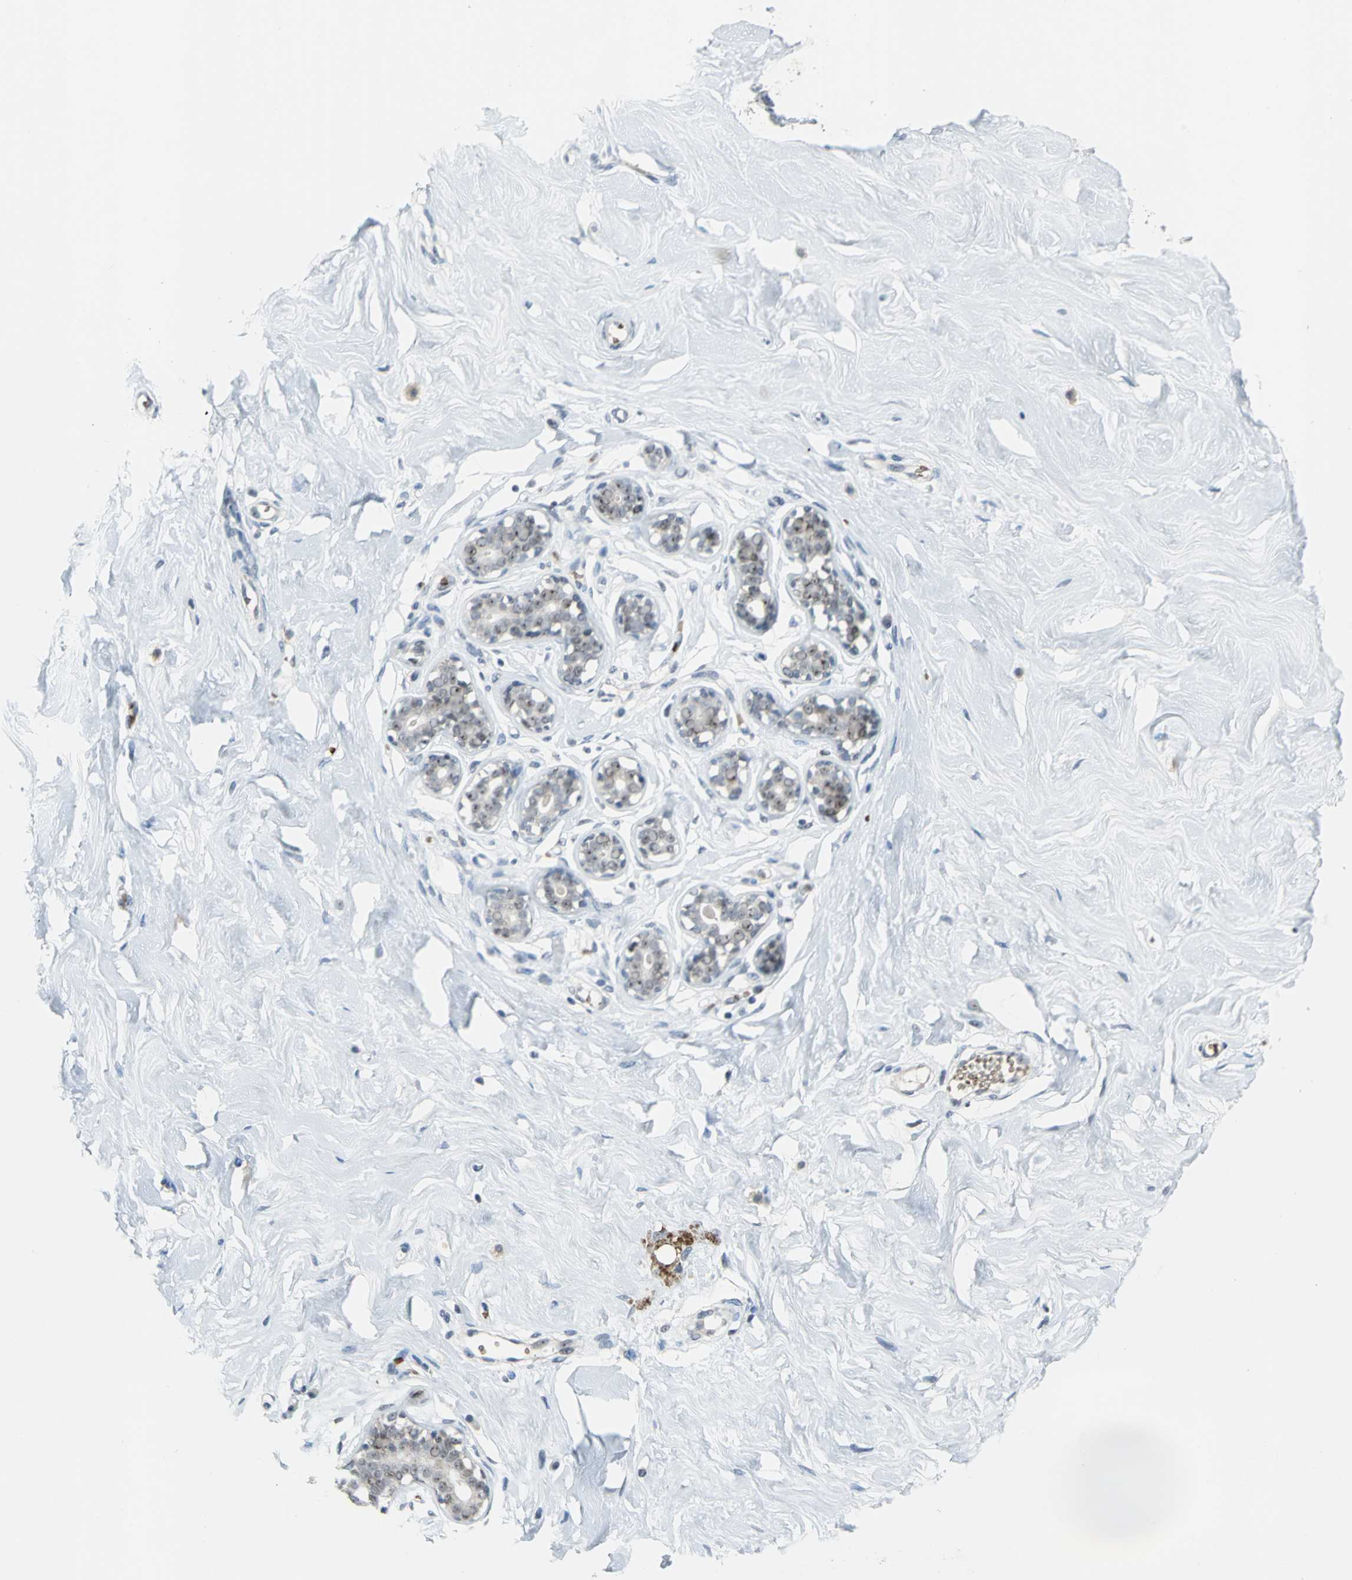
{"staining": {"intensity": "negative", "quantity": "none", "location": "none"}, "tissue": "breast", "cell_type": "Adipocytes", "image_type": "normal", "snomed": [{"axis": "morphology", "description": "Normal tissue, NOS"}, {"axis": "topography", "description": "Breast"}], "caption": "An image of human breast is negative for staining in adipocytes. (DAB immunohistochemistry (IHC) visualized using brightfield microscopy, high magnification).", "gene": "GLI3", "patient": {"sex": "female", "age": 23}}